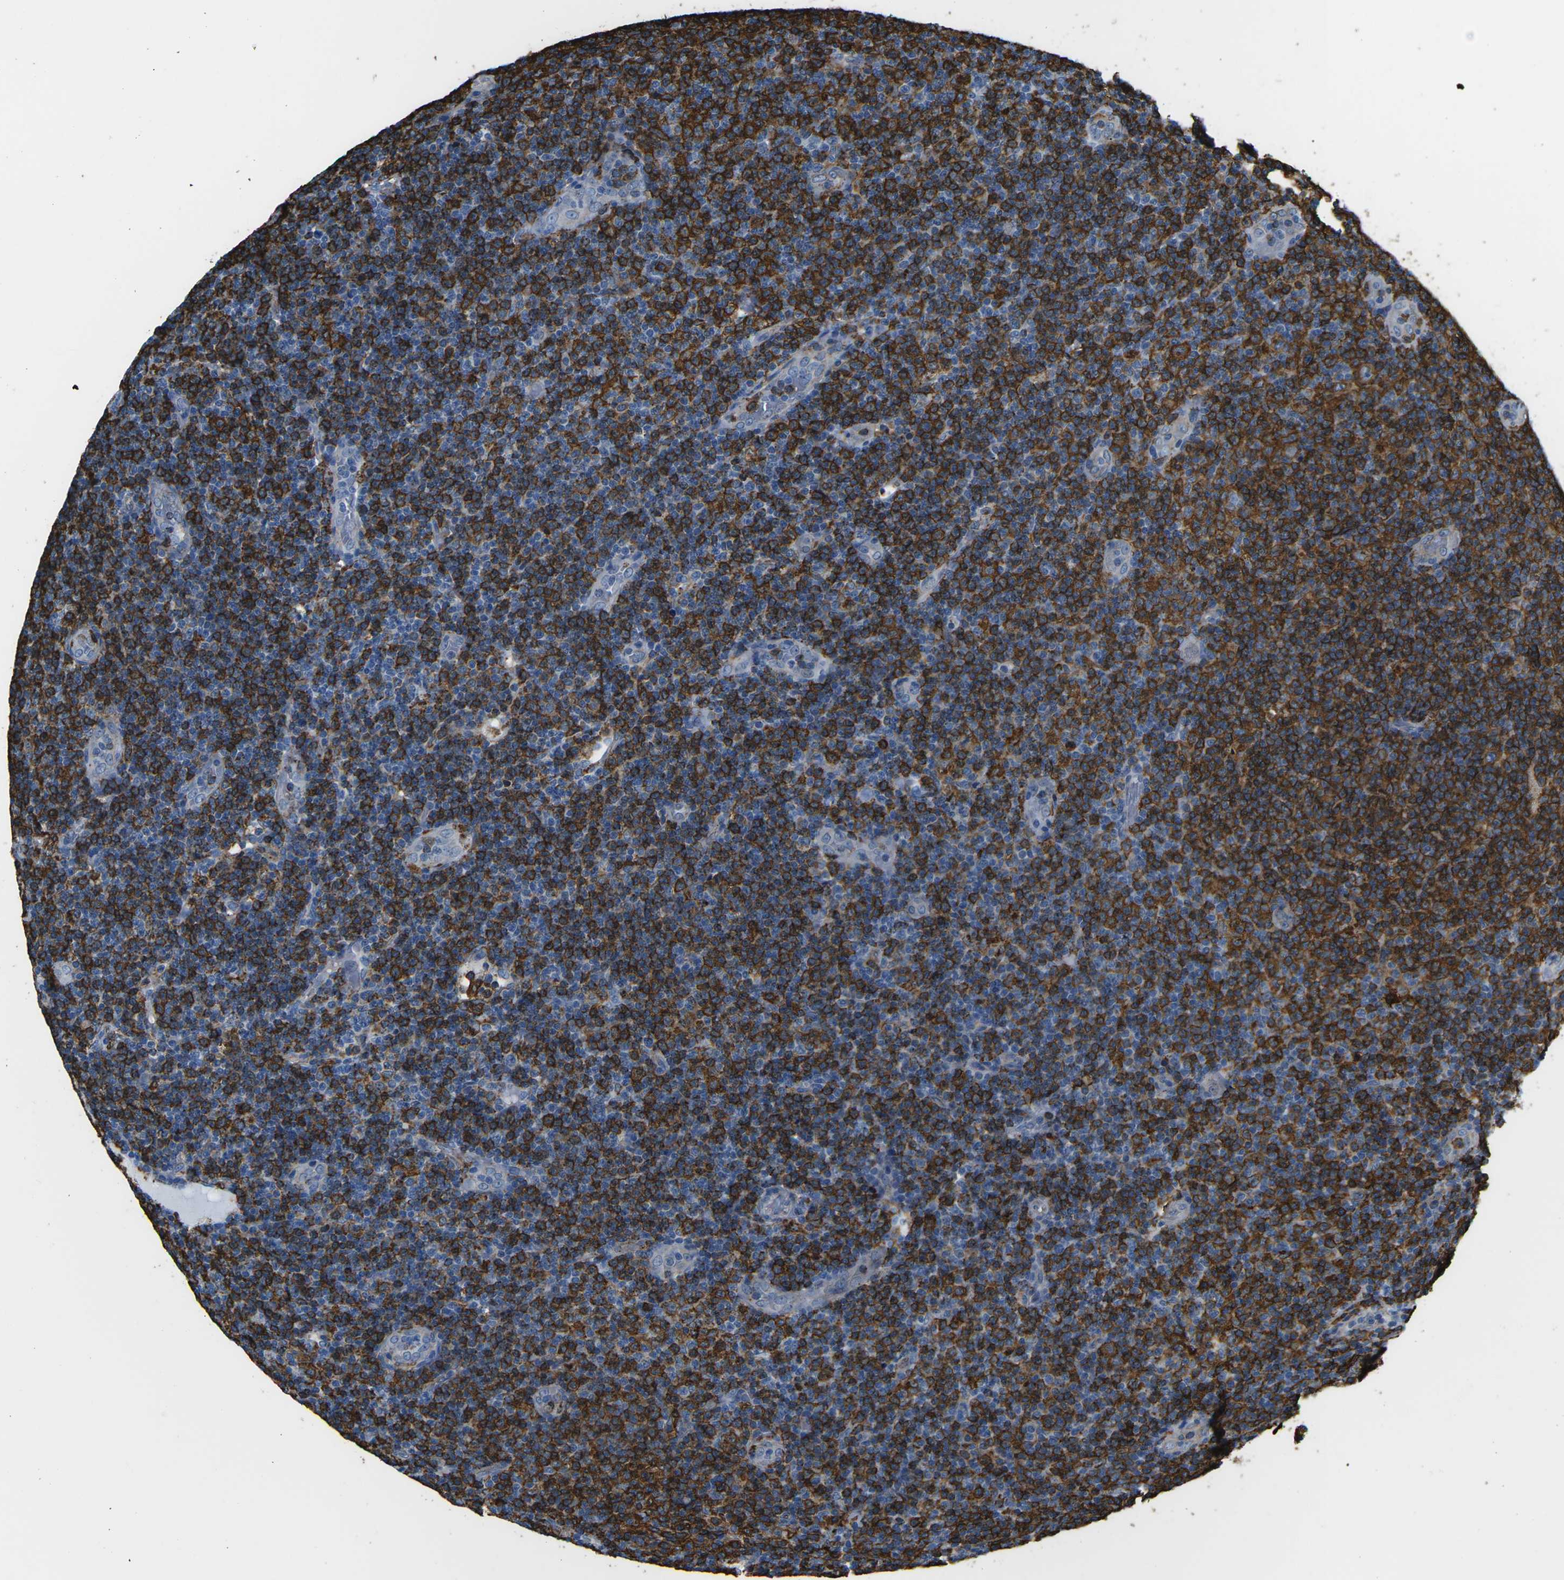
{"staining": {"intensity": "strong", "quantity": ">75%", "location": "cytoplasmic/membranous"}, "tissue": "lymphoma", "cell_type": "Tumor cells", "image_type": "cancer", "snomed": [{"axis": "morphology", "description": "Malignant lymphoma, non-Hodgkin's type, Low grade"}, {"axis": "topography", "description": "Lymph node"}], "caption": "A high amount of strong cytoplasmic/membranous positivity is seen in approximately >75% of tumor cells in malignant lymphoma, non-Hodgkin's type (low-grade) tissue. The staining is performed using DAB (3,3'-diaminobenzidine) brown chromogen to label protein expression. The nuclei are counter-stained blue using hematoxylin.", "gene": "PTPN1", "patient": {"sex": "male", "age": 83}}